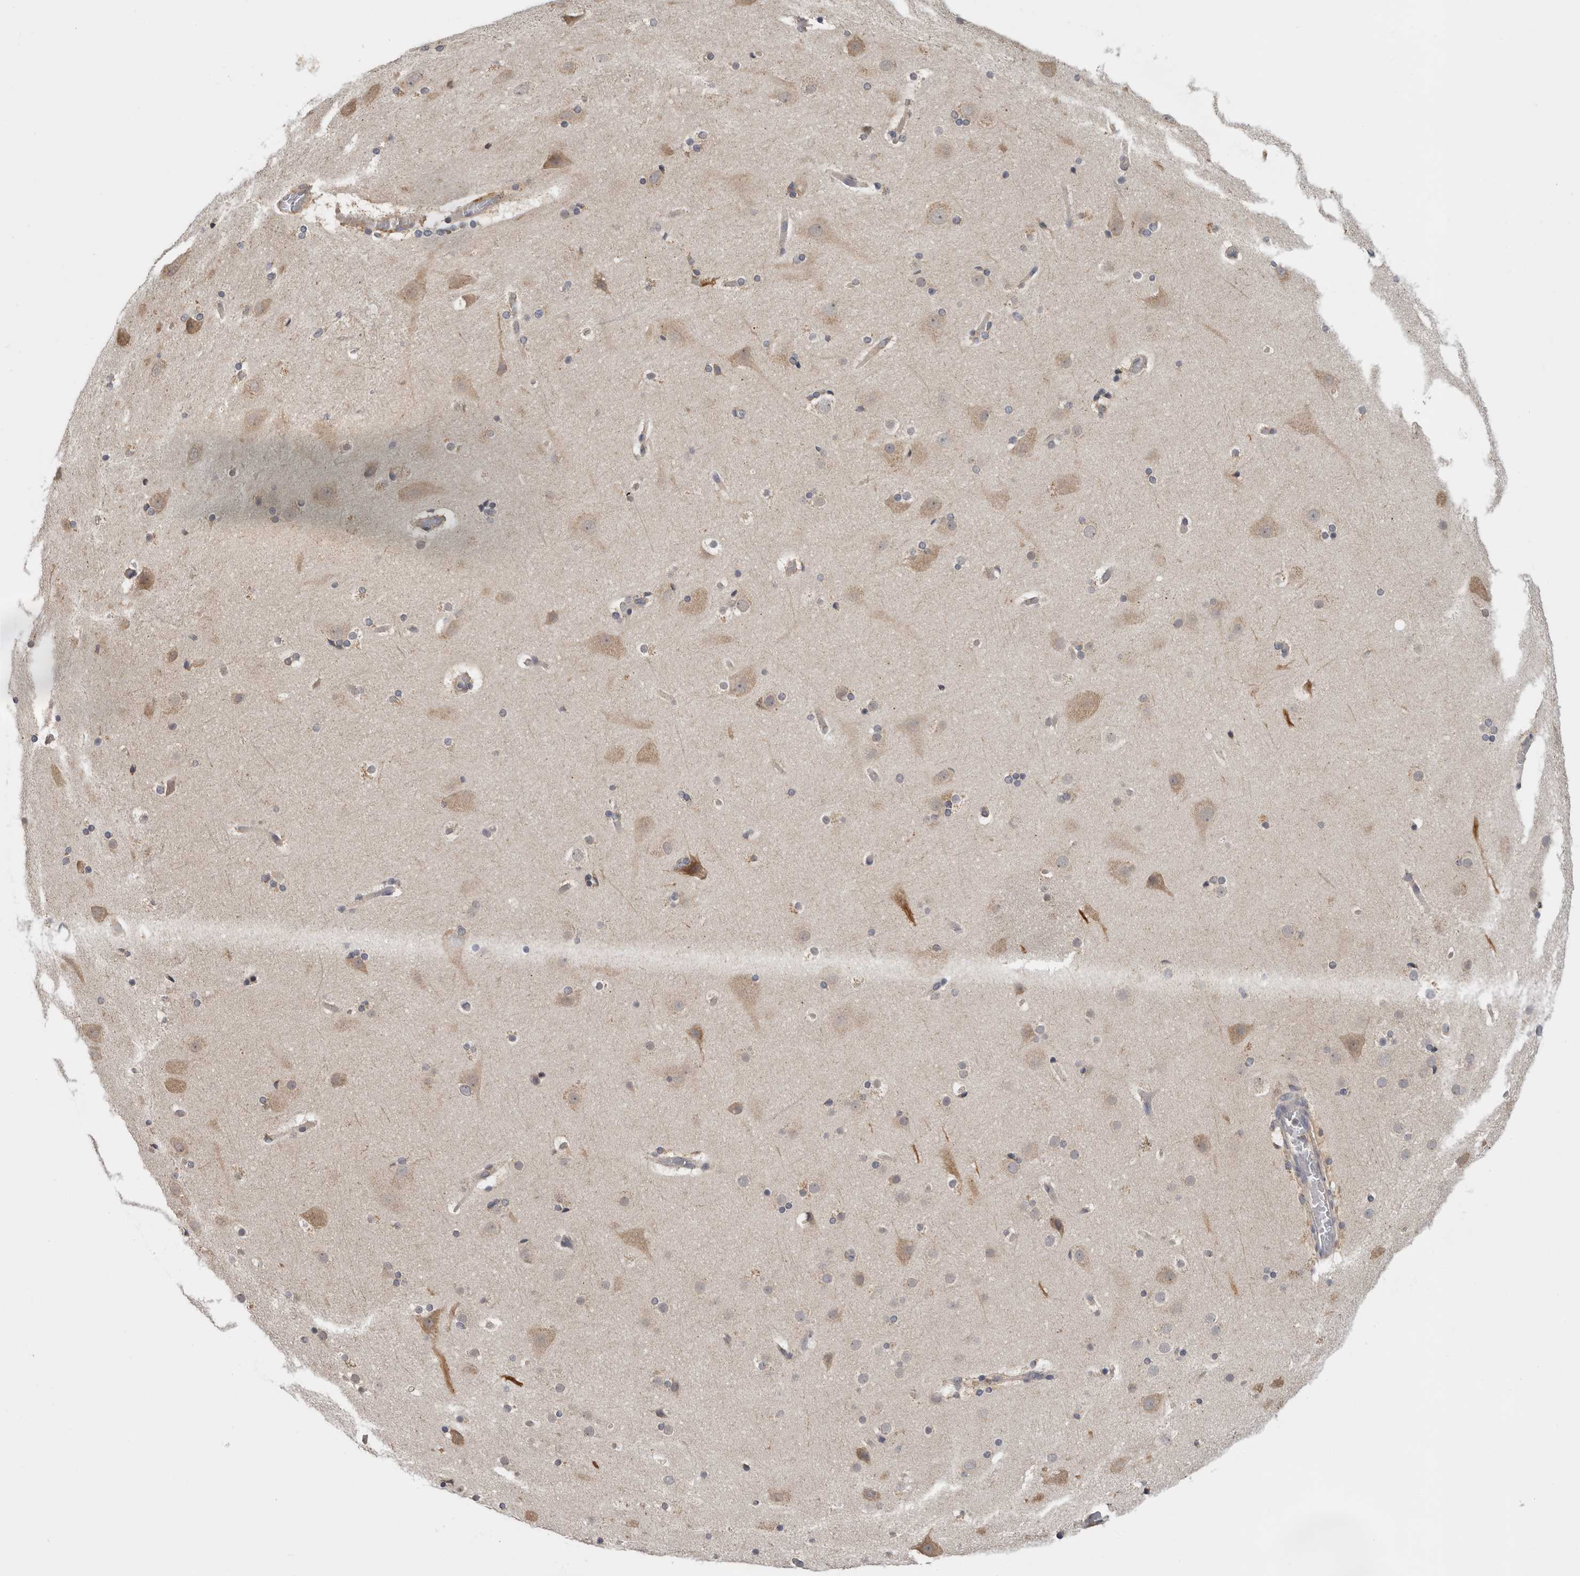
{"staining": {"intensity": "weak", "quantity": "25%-75%", "location": "cytoplasmic/membranous"}, "tissue": "cerebral cortex", "cell_type": "Endothelial cells", "image_type": "normal", "snomed": [{"axis": "morphology", "description": "Normal tissue, NOS"}, {"axis": "topography", "description": "Cerebral cortex"}], "caption": "Protein staining demonstrates weak cytoplasmic/membranous expression in approximately 25%-75% of endothelial cells in unremarkable cerebral cortex.", "gene": "PPP1R42", "patient": {"sex": "male", "age": 57}}